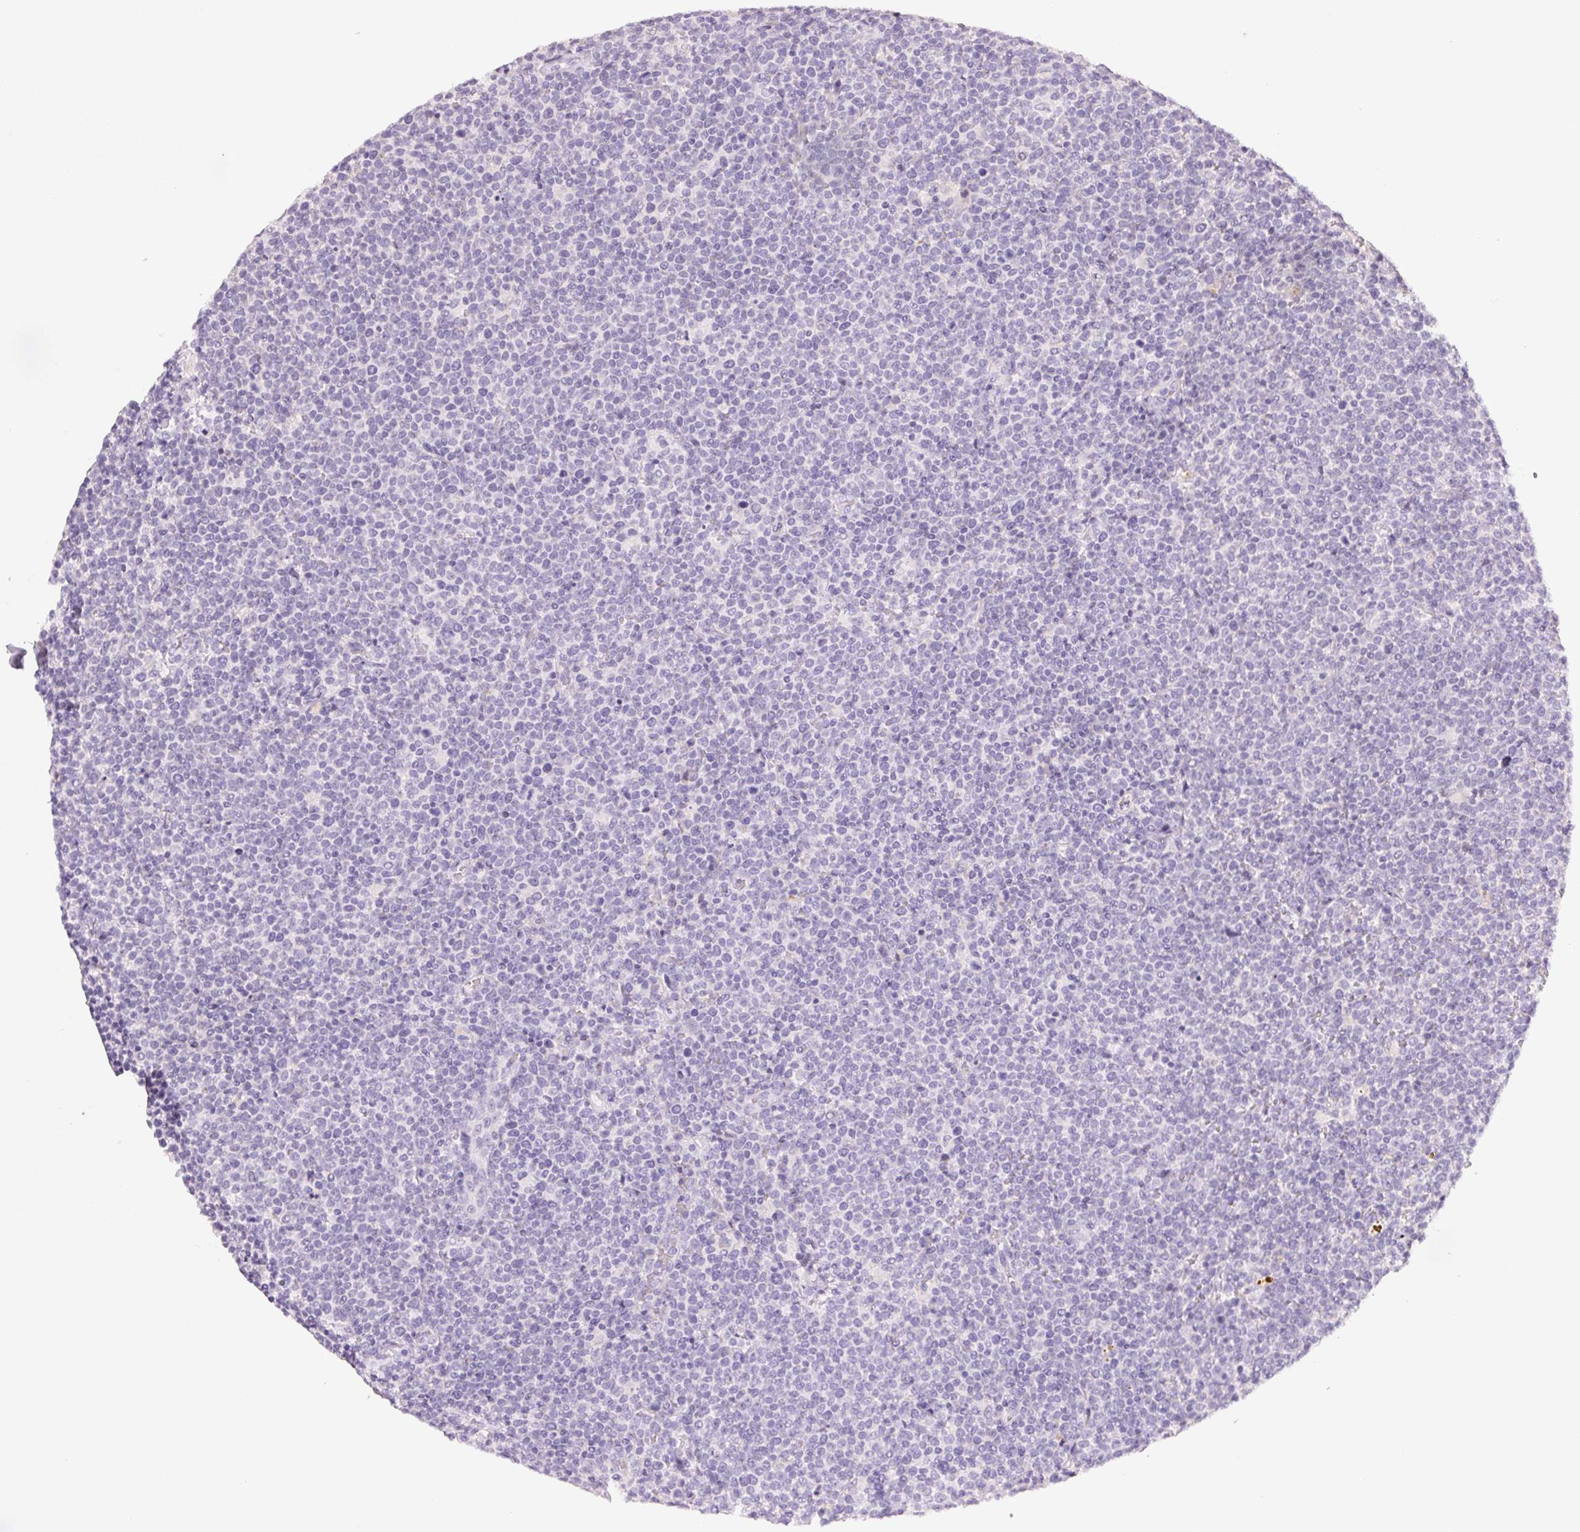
{"staining": {"intensity": "negative", "quantity": "none", "location": "none"}, "tissue": "lymphoma", "cell_type": "Tumor cells", "image_type": "cancer", "snomed": [{"axis": "morphology", "description": "Malignant lymphoma, non-Hodgkin's type, High grade"}, {"axis": "topography", "description": "Lymph node"}], "caption": "IHC histopathology image of human lymphoma stained for a protein (brown), which displays no staining in tumor cells.", "gene": "BPIFB2", "patient": {"sex": "male", "age": 61}}